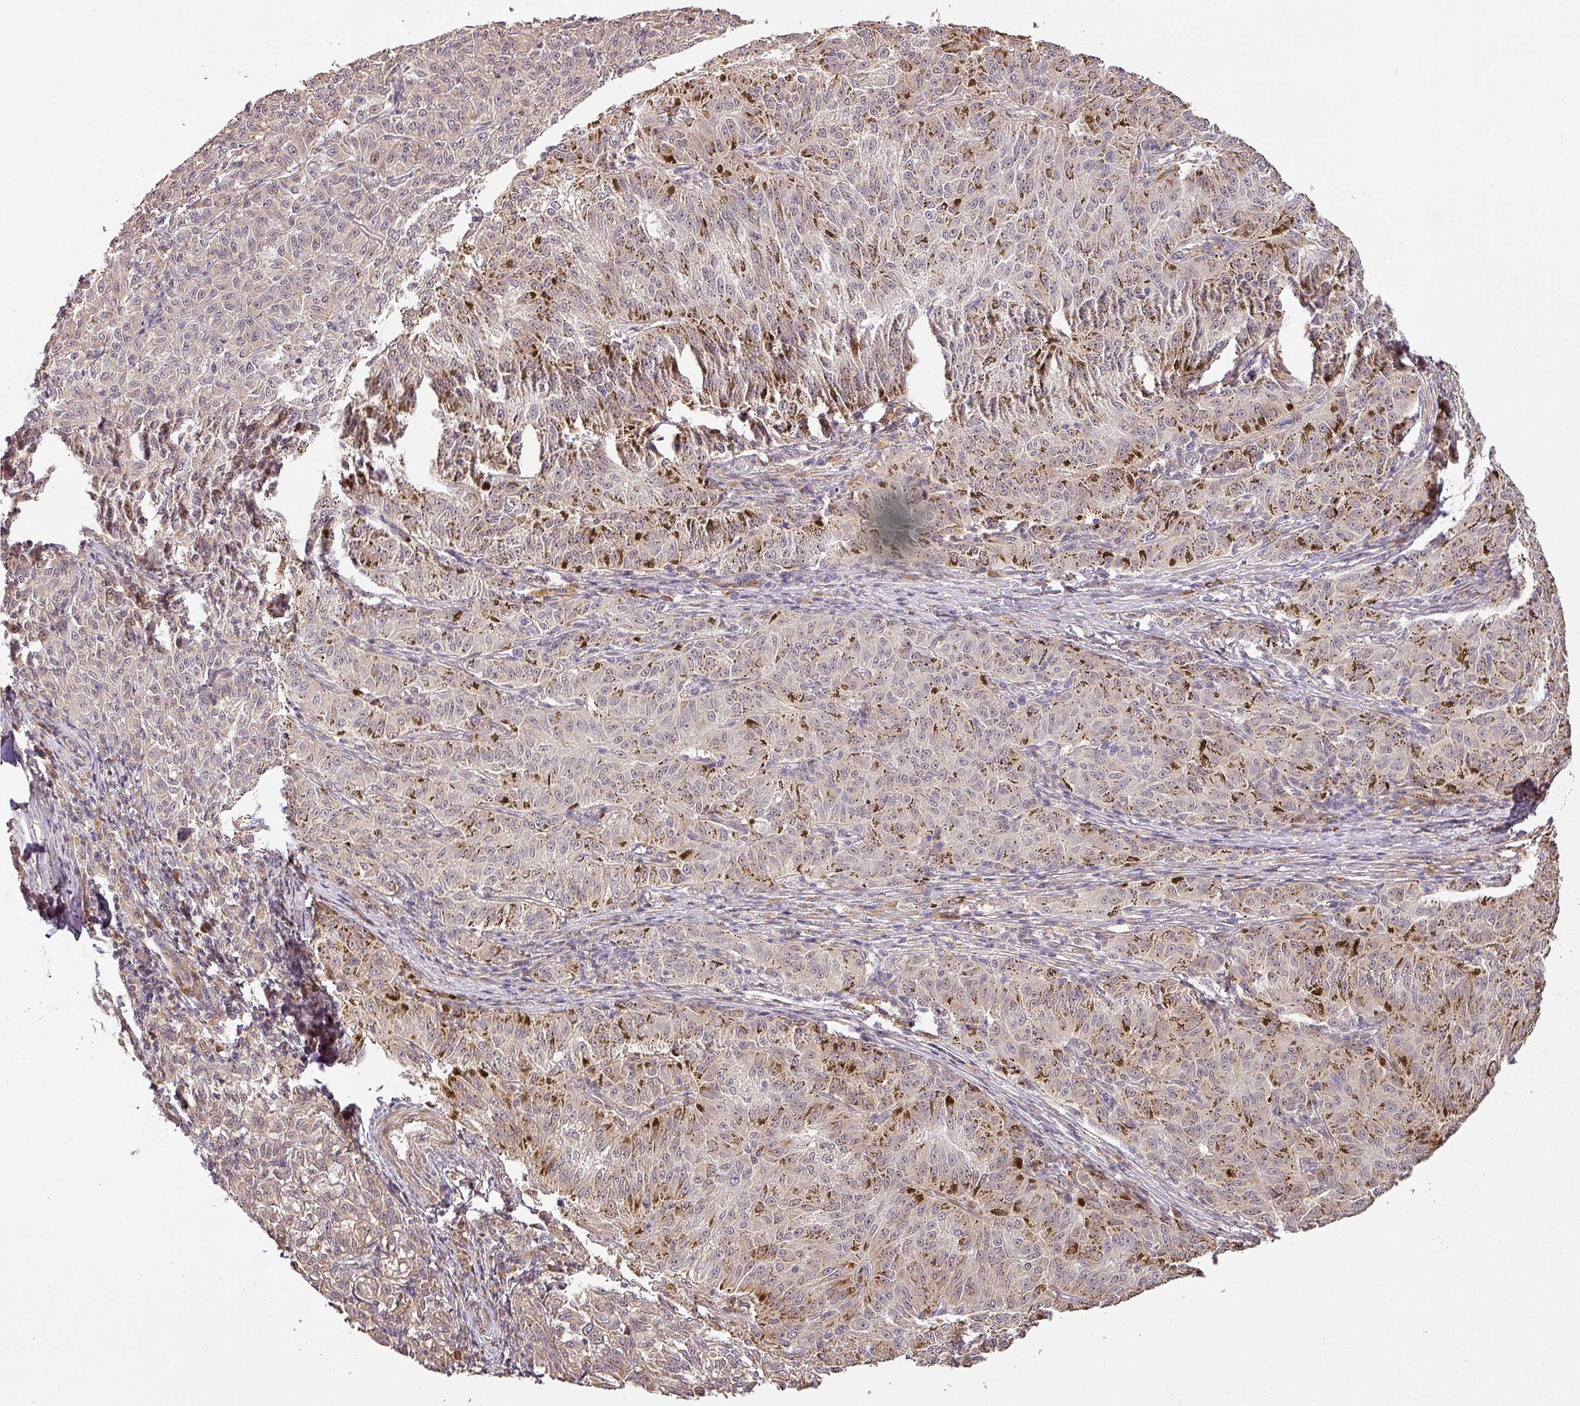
{"staining": {"intensity": "weak", "quantity": "<25%", "location": "cytoplasmic/membranous"}, "tissue": "melanoma", "cell_type": "Tumor cells", "image_type": "cancer", "snomed": [{"axis": "morphology", "description": "Malignant melanoma, NOS"}, {"axis": "topography", "description": "Skin"}], "caption": "Immunohistochemistry (IHC) image of melanoma stained for a protein (brown), which displays no positivity in tumor cells. The staining was performed using DAB to visualize the protein expression in brown, while the nuclei were stained in blue with hematoxylin (Magnification: 20x).", "gene": "BPIFB3", "patient": {"sex": "female", "age": 72}}